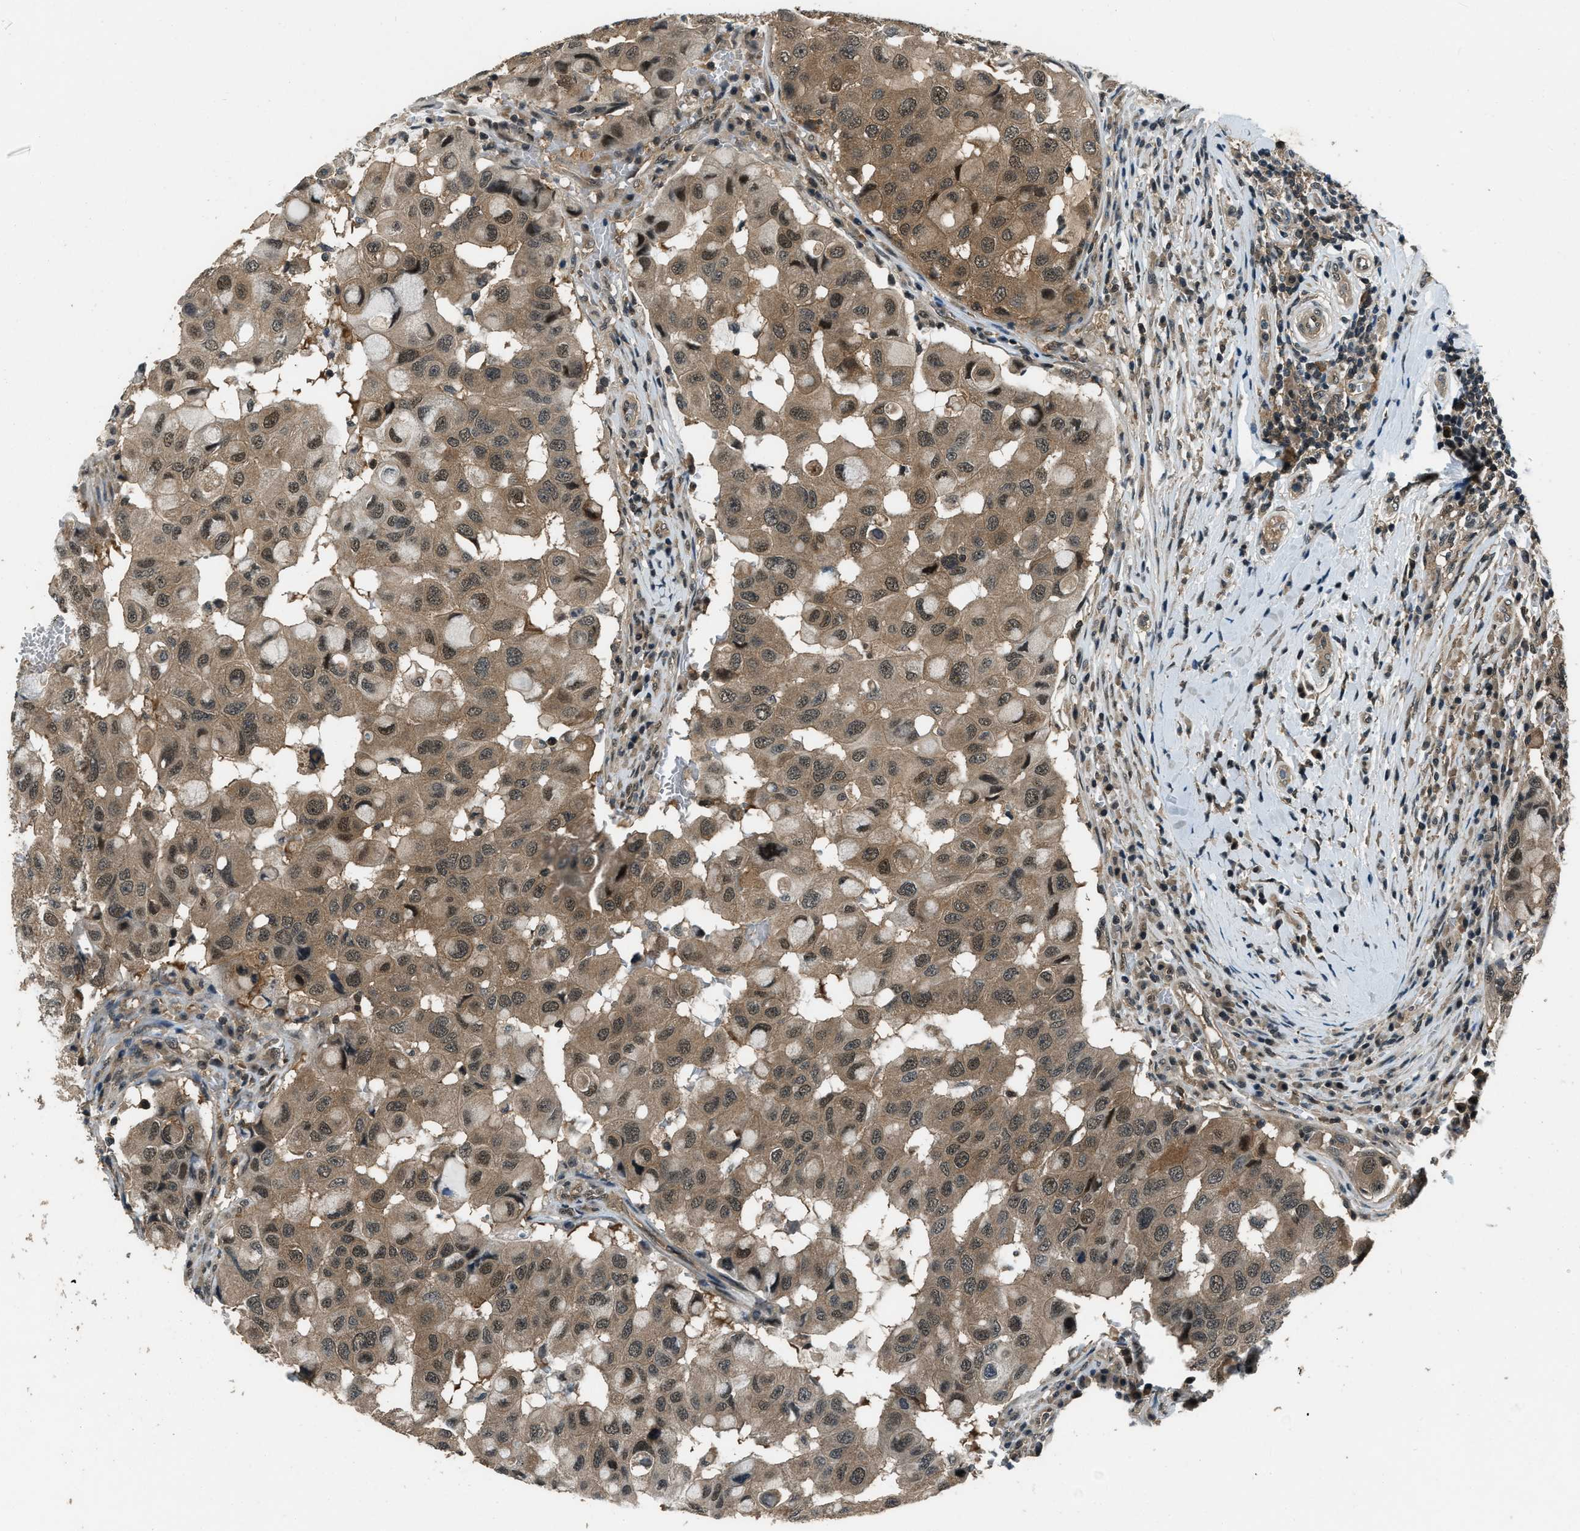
{"staining": {"intensity": "moderate", "quantity": ">75%", "location": "cytoplasmic/membranous,nuclear"}, "tissue": "breast cancer", "cell_type": "Tumor cells", "image_type": "cancer", "snomed": [{"axis": "morphology", "description": "Duct carcinoma"}, {"axis": "topography", "description": "Breast"}], "caption": "Brown immunohistochemical staining in breast cancer (infiltrating ductal carcinoma) demonstrates moderate cytoplasmic/membranous and nuclear staining in approximately >75% of tumor cells.", "gene": "NUDCD3", "patient": {"sex": "female", "age": 27}}